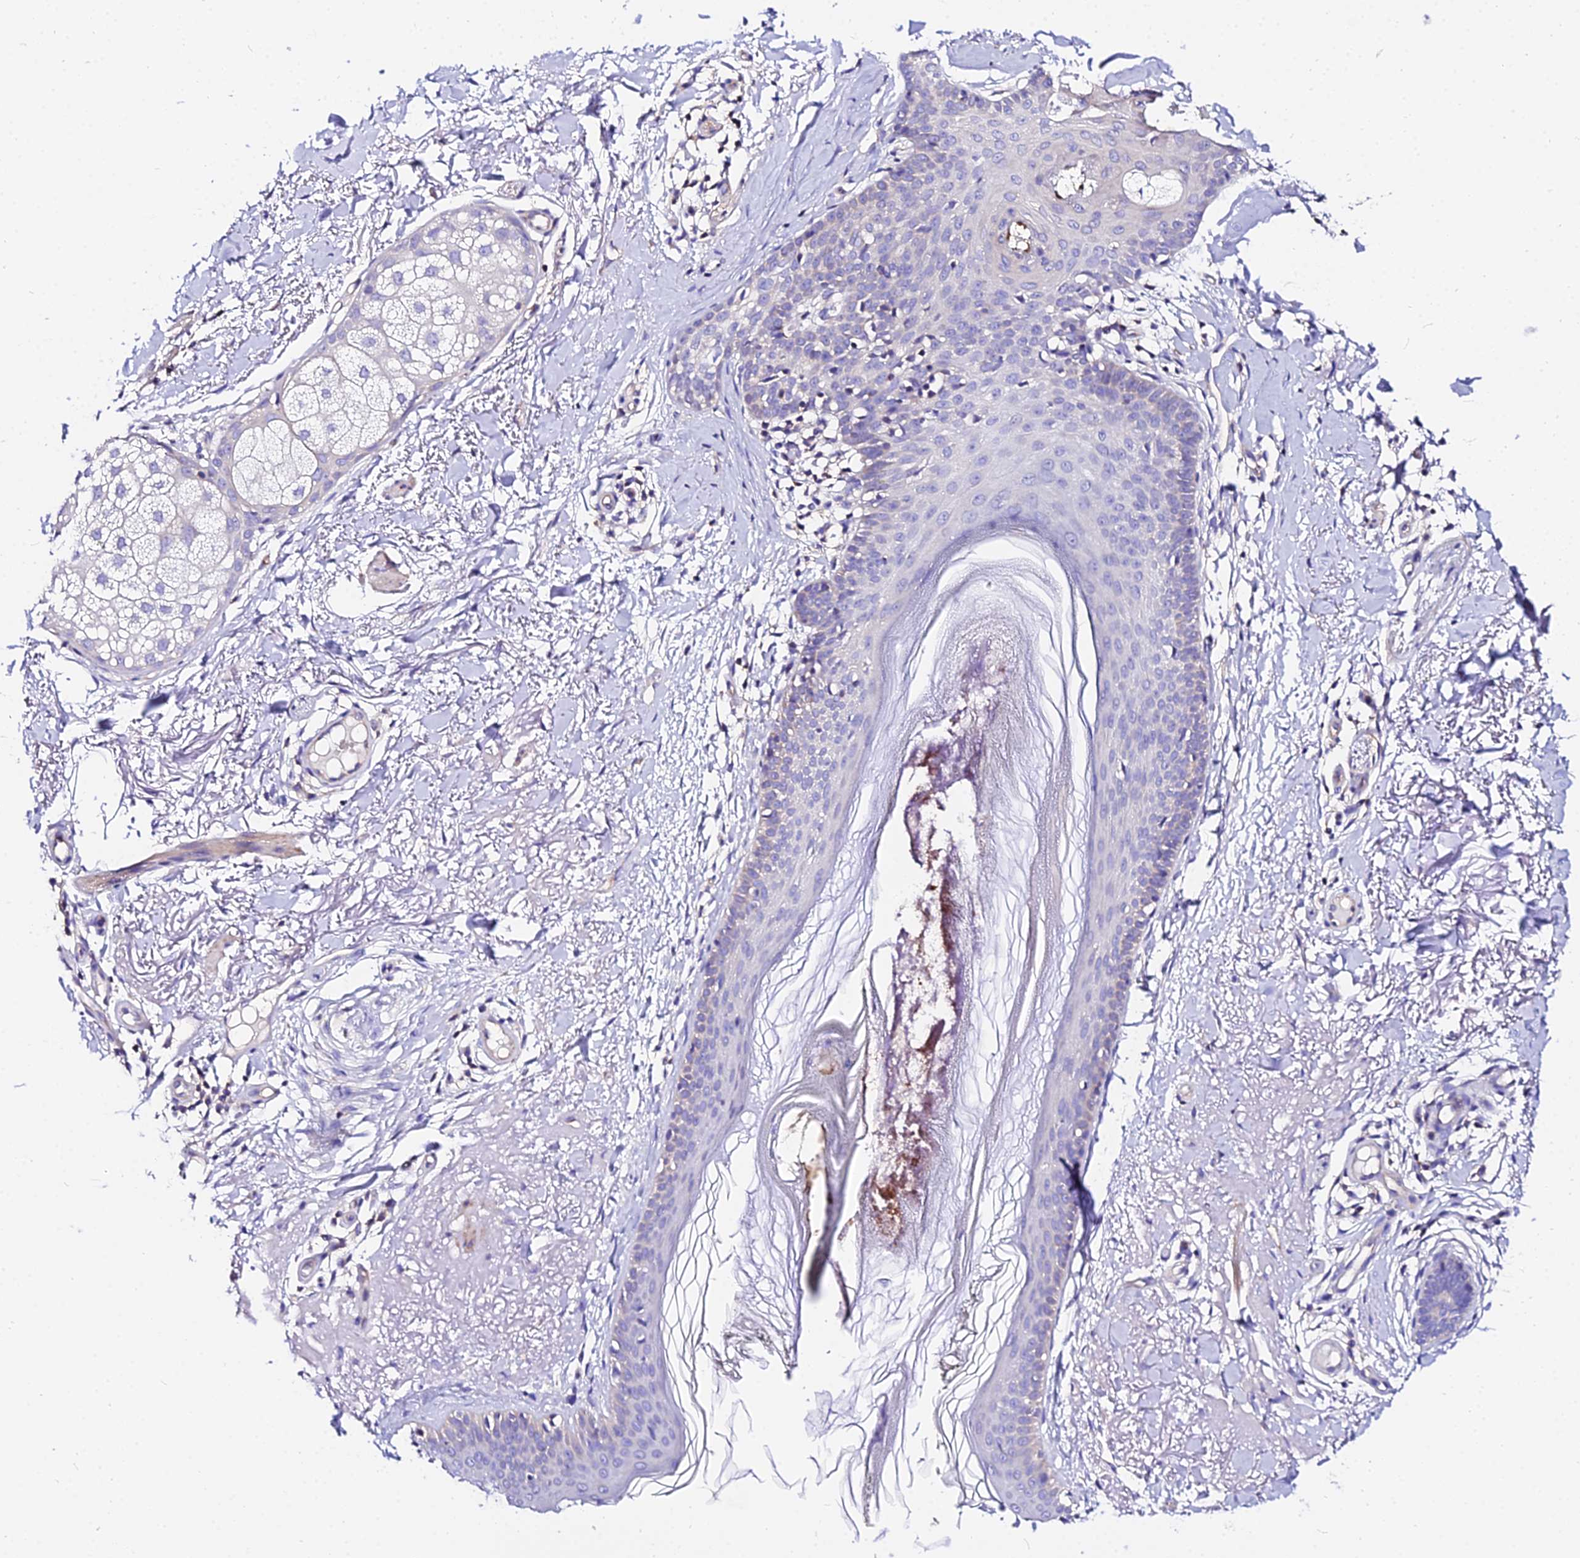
{"staining": {"intensity": "negative", "quantity": "none", "location": "none"}, "tissue": "skin cancer", "cell_type": "Tumor cells", "image_type": "cancer", "snomed": [{"axis": "morphology", "description": "Basal cell carcinoma"}, {"axis": "topography", "description": "Skin"}], "caption": "Immunohistochemistry of human skin cancer reveals no expression in tumor cells.", "gene": "DAW1", "patient": {"sex": "female", "age": 61}}